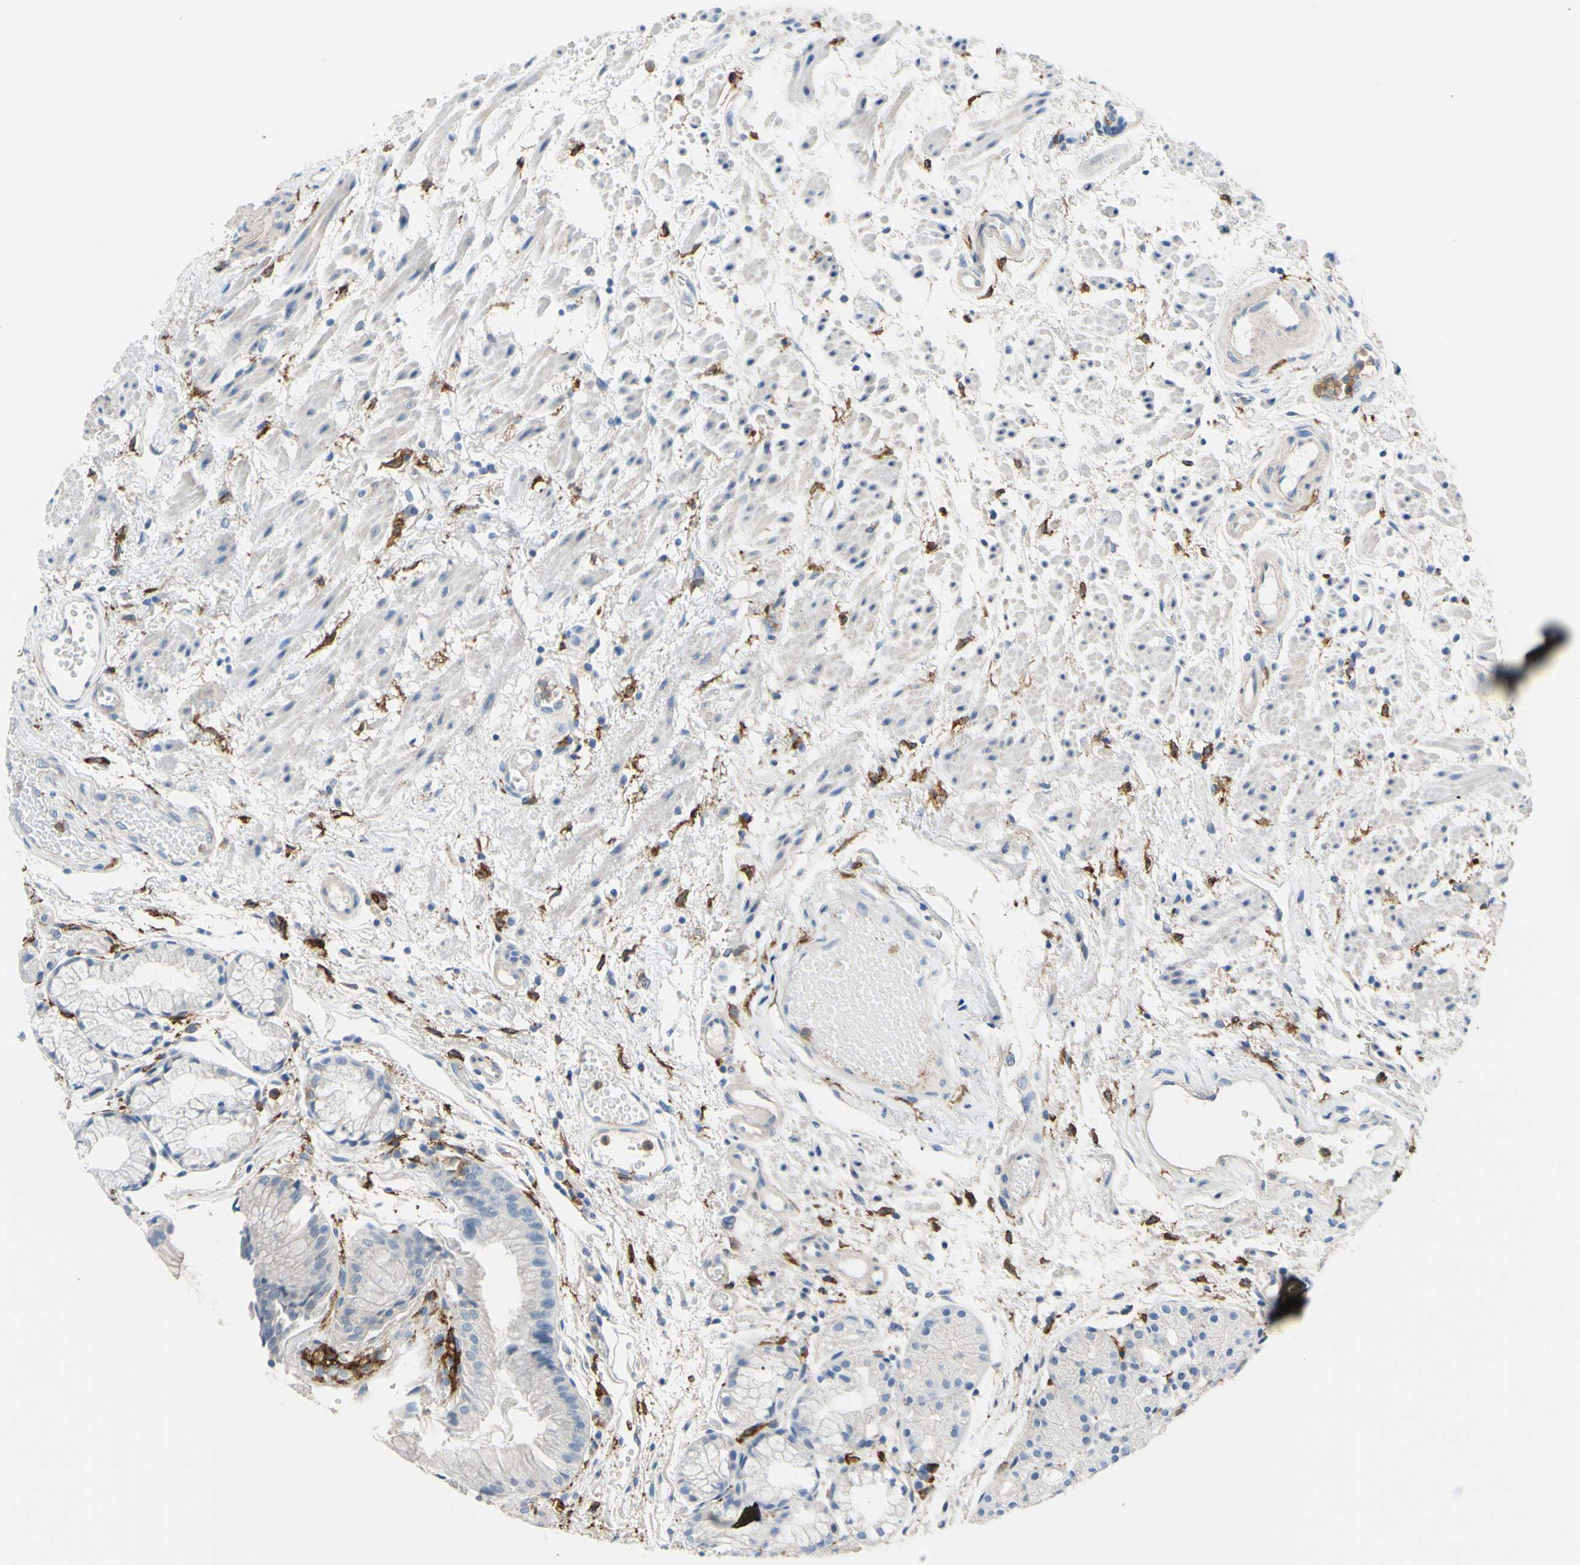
{"staining": {"intensity": "negative", "quantity": "none", "location": "none"}, "tissue": "stomach", "cell_type": "Glandular cells", "image_type": "normal", "snomed": [{"axis": "morphology", "description": "Normal tissue, NOS"}, {"axis": "topography", "description": "Stomach, upper"}], "caption": "IHC micrograph of benign stomach: human stomach stained with DAB (3,3'-diaminobenzidine) shows no significant protein positivity in glandular cells.", "gene": "FCGR2A", "patient": {"sex": "male", "age": 72}}